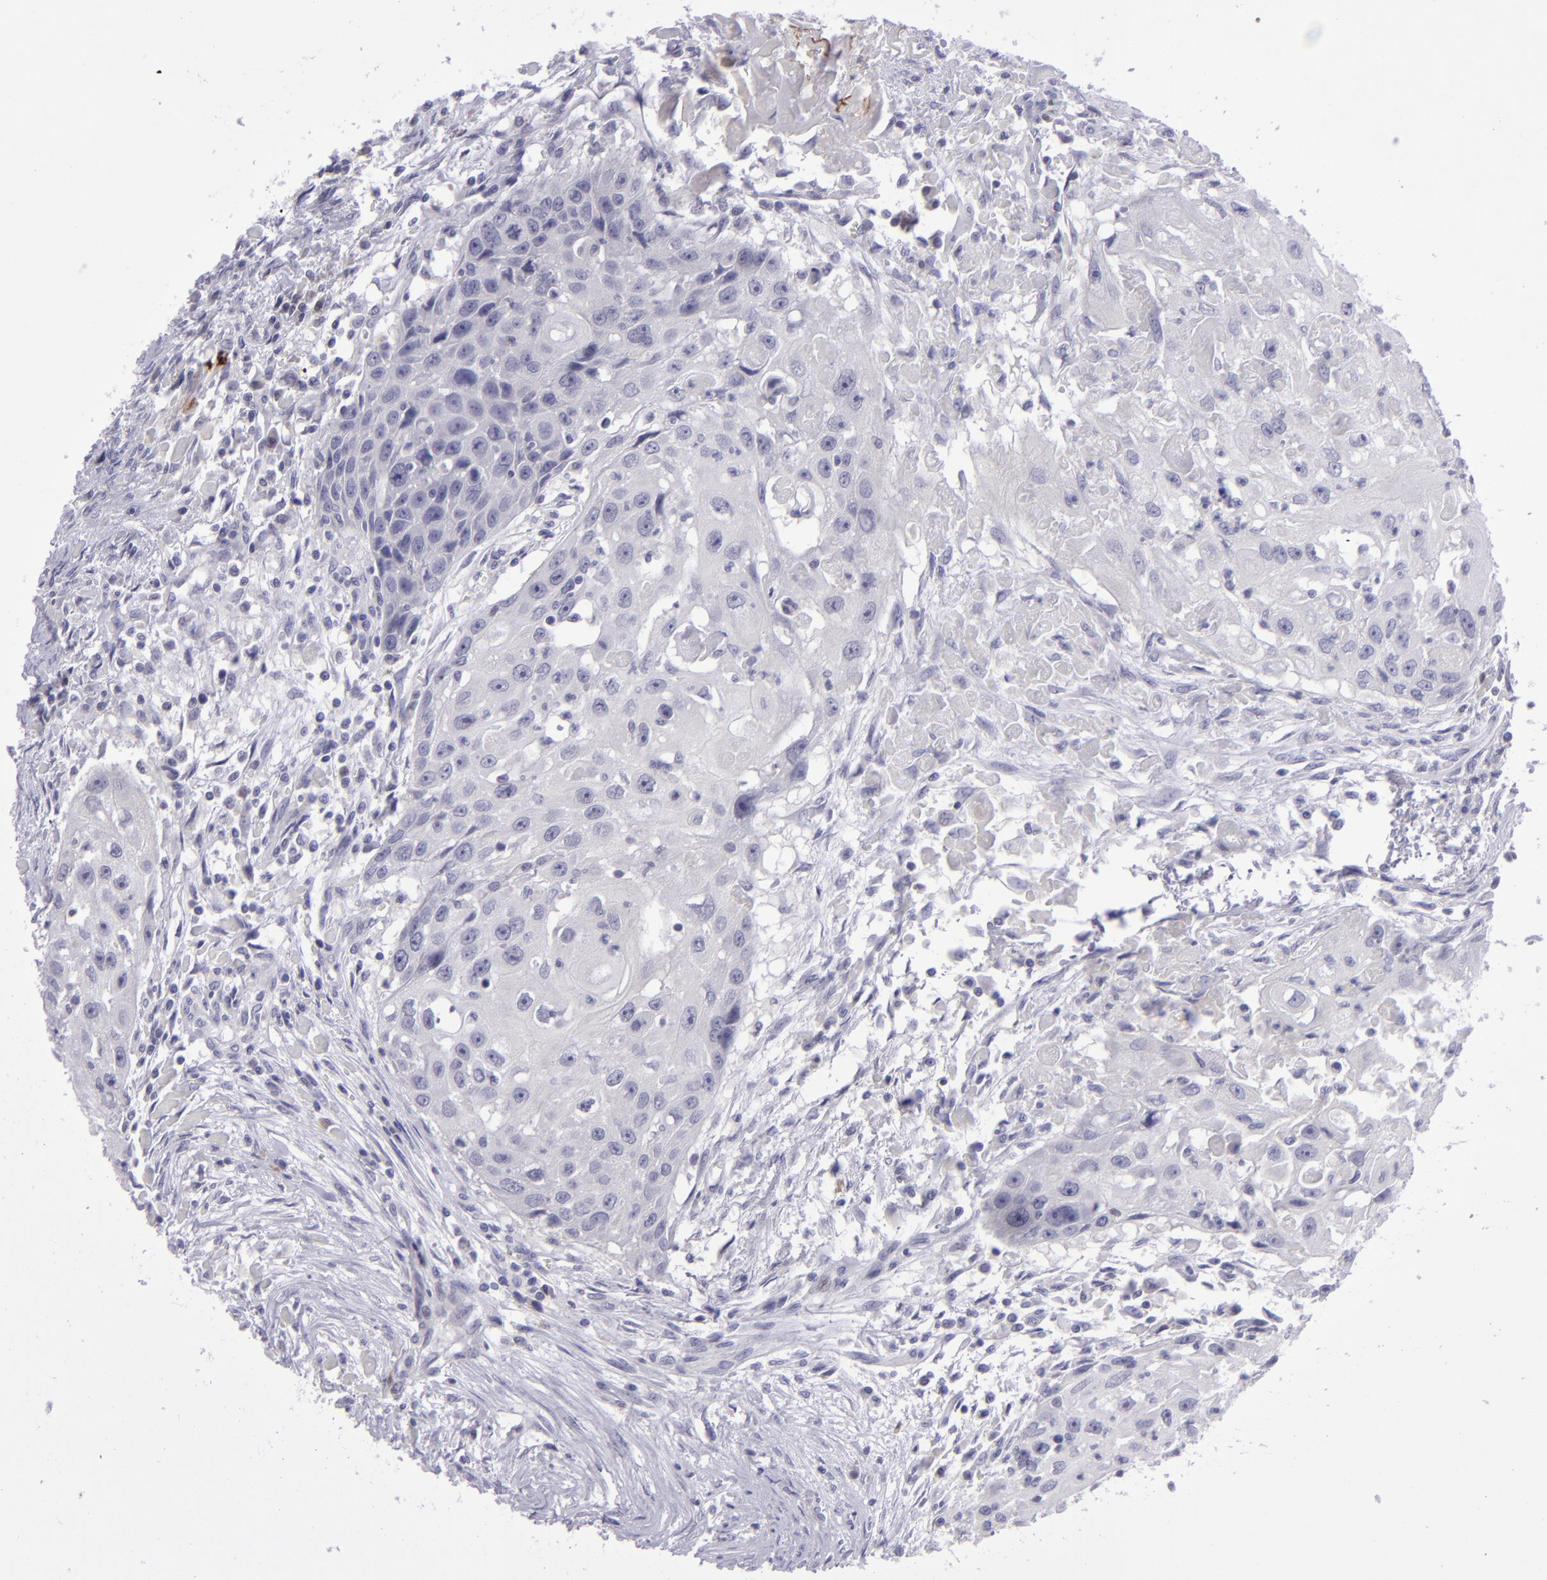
{"staining": {"intensity": "negative", "quantity": "none", "location": "none"}, "tissue": "head and neck cancer", "cell_type": "Tumor cells", "image_type": "cancer", "snomed": [{"axis": "morphology", "description": "Squamous cell carcinoma, NOS"}, {"axis": "topography", "description": "Head-Neck"}], "caption": "High magnification brightfield microscopy of head and neck cancer stained with DAB (brown) and counterstained with hematoxylin (blue): tumor cells show no significant positivity.", "gene": "POU2F2", "patient": {"sex": "male", "age": 64}}